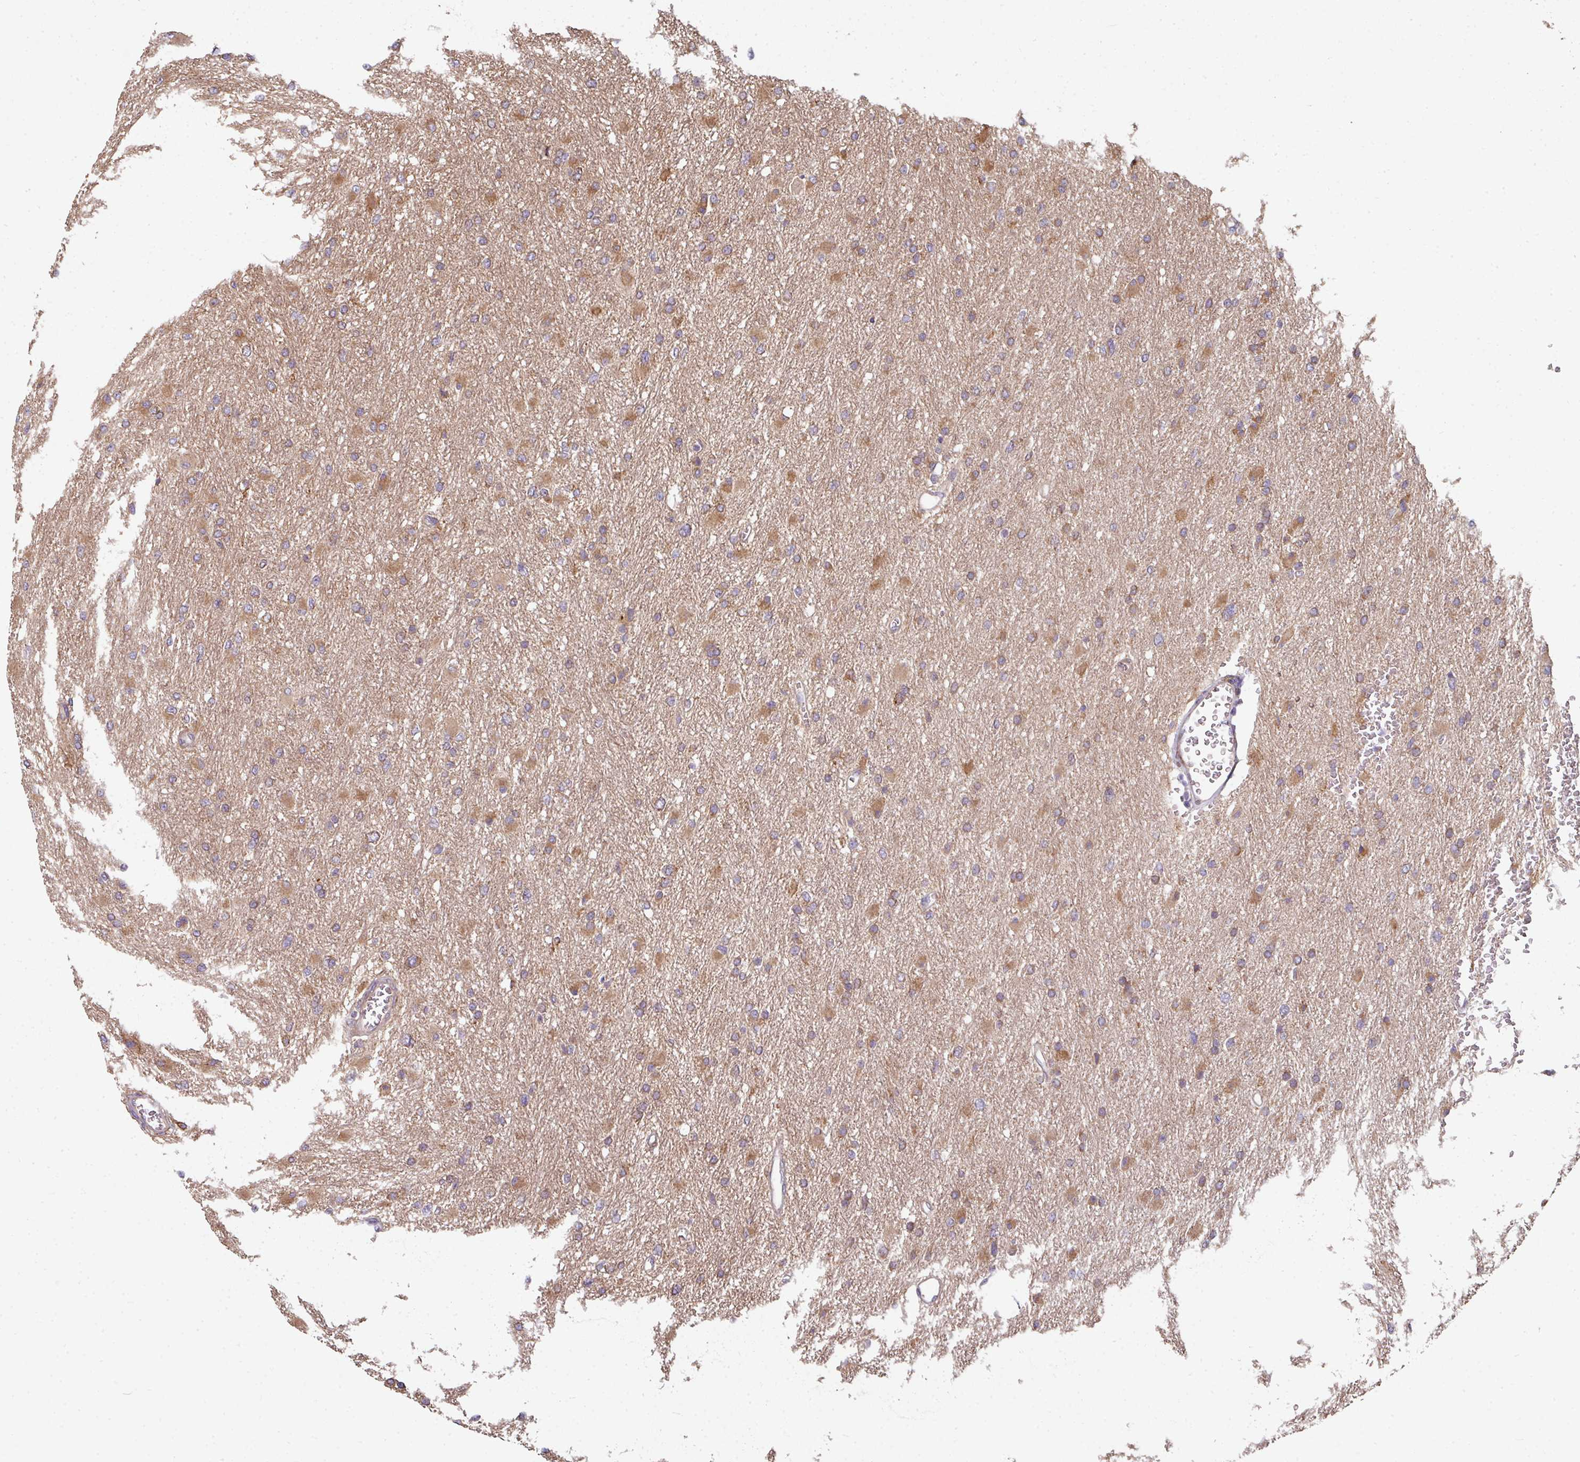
{"staining": {"intensity": "moderate", "quantity": ">75%", "location": "cytoplasmic/membranous"}, "tissue": "glioma", "cell_type": "Tumor cells", "image_type": "cancer", "snomed": [{"axis": "morphology", "description": "Glioma, malignant, High grade"}, {"axis": "topography", "description": "Cerebral cortex"}], "caption": "Malignant glioma (high-grade) stained for a protein displays moderate cytoplasmic/membranous positivity in tumor cells.", "gene": "FAT4", "patient": {"sex": "female", "age": 36}}